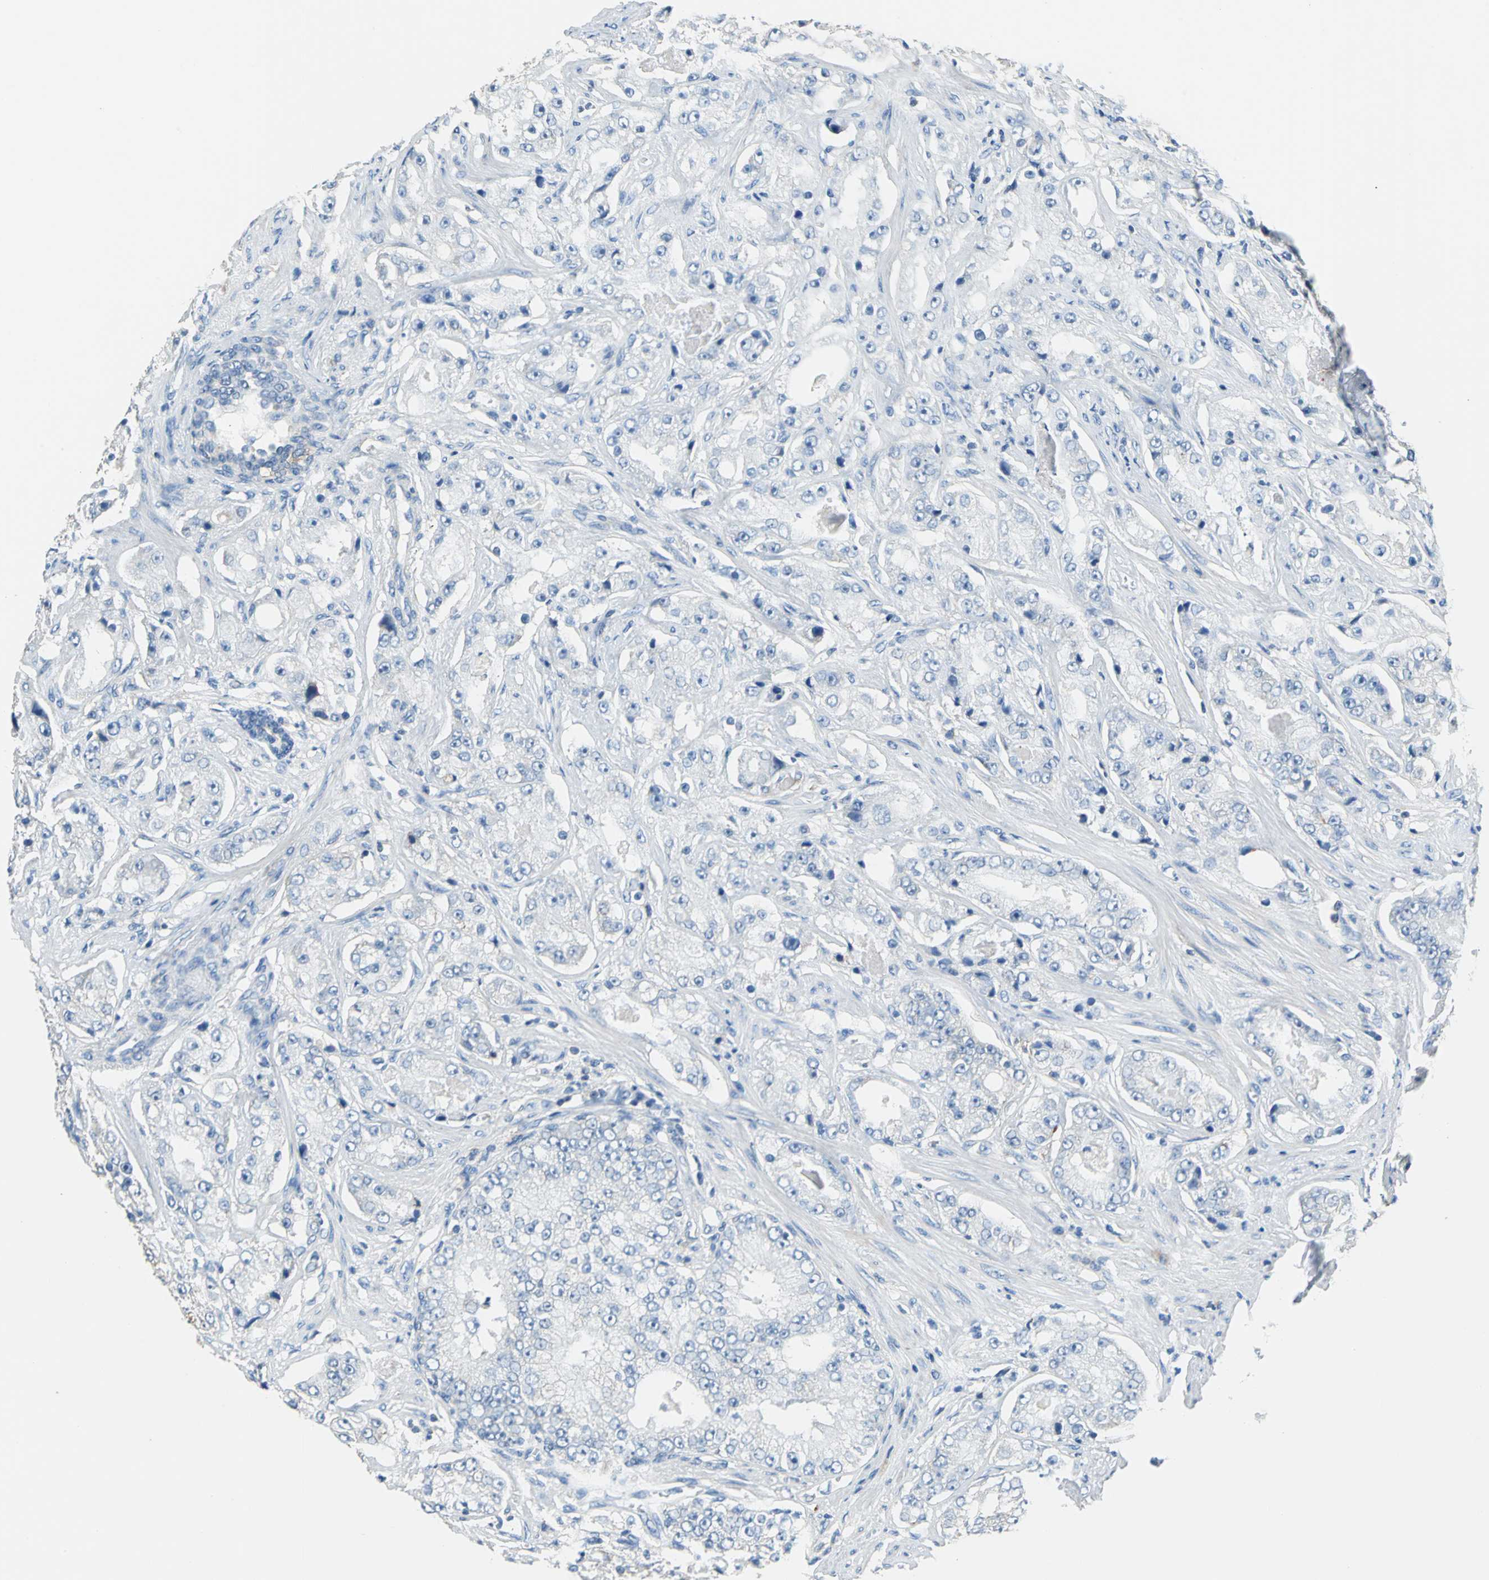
{"staining": {"intensity": "negative", "quantity": "none", "location": "none"}, "tissue": "prostate cancer", "cell_type": "Tumor cells", "image_type": "cancer", "snomed": [{"axis": "morphology", "description": "Adenocarcinoma, High grade"}, {"axis": "topography", "description": "Prostate"}], "caption": "This is an IHC photomicrograph of adenocarcinoma (high-grade) (prostate). There is no expression in tumor cells.", "gene": "PRKCA", "patient": {"sex": "male", "age": 73}}